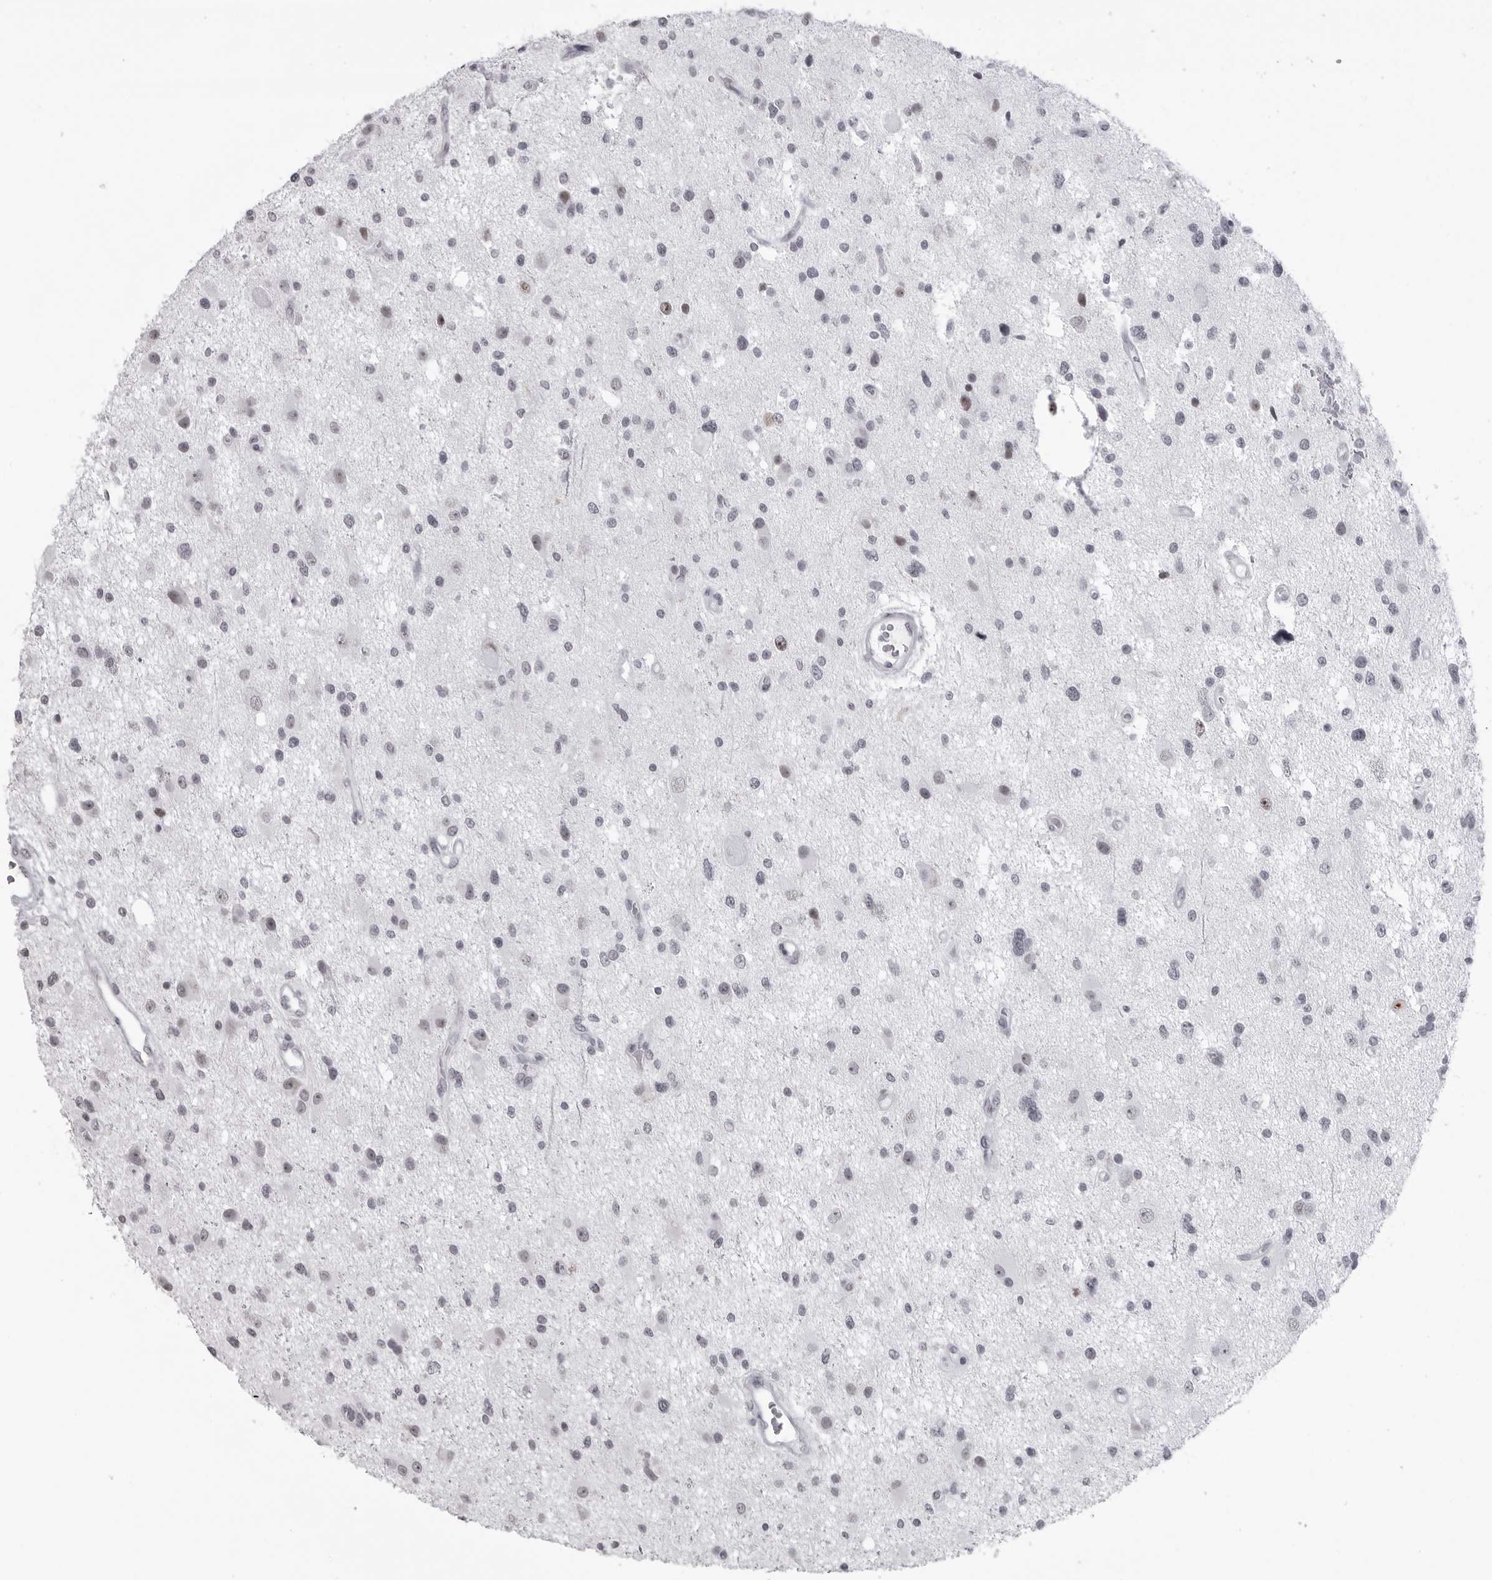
{"staining": {"intensity": "negative", "quantity": "none", "location": "none"}, "tissue": "glioma", "cell_type": "Tumor cells", "image_type": "cancer", "snomed": [{"axis": "morphology", "description": "Glioma, malignant, High grade"}, {"axis": "topography", "description": "Brain"}], "caption": "Tumor cells are negative for brown protein staining in glioma.", "gene": "ESPN", "patient": {"sex": "male", "age": 33}}